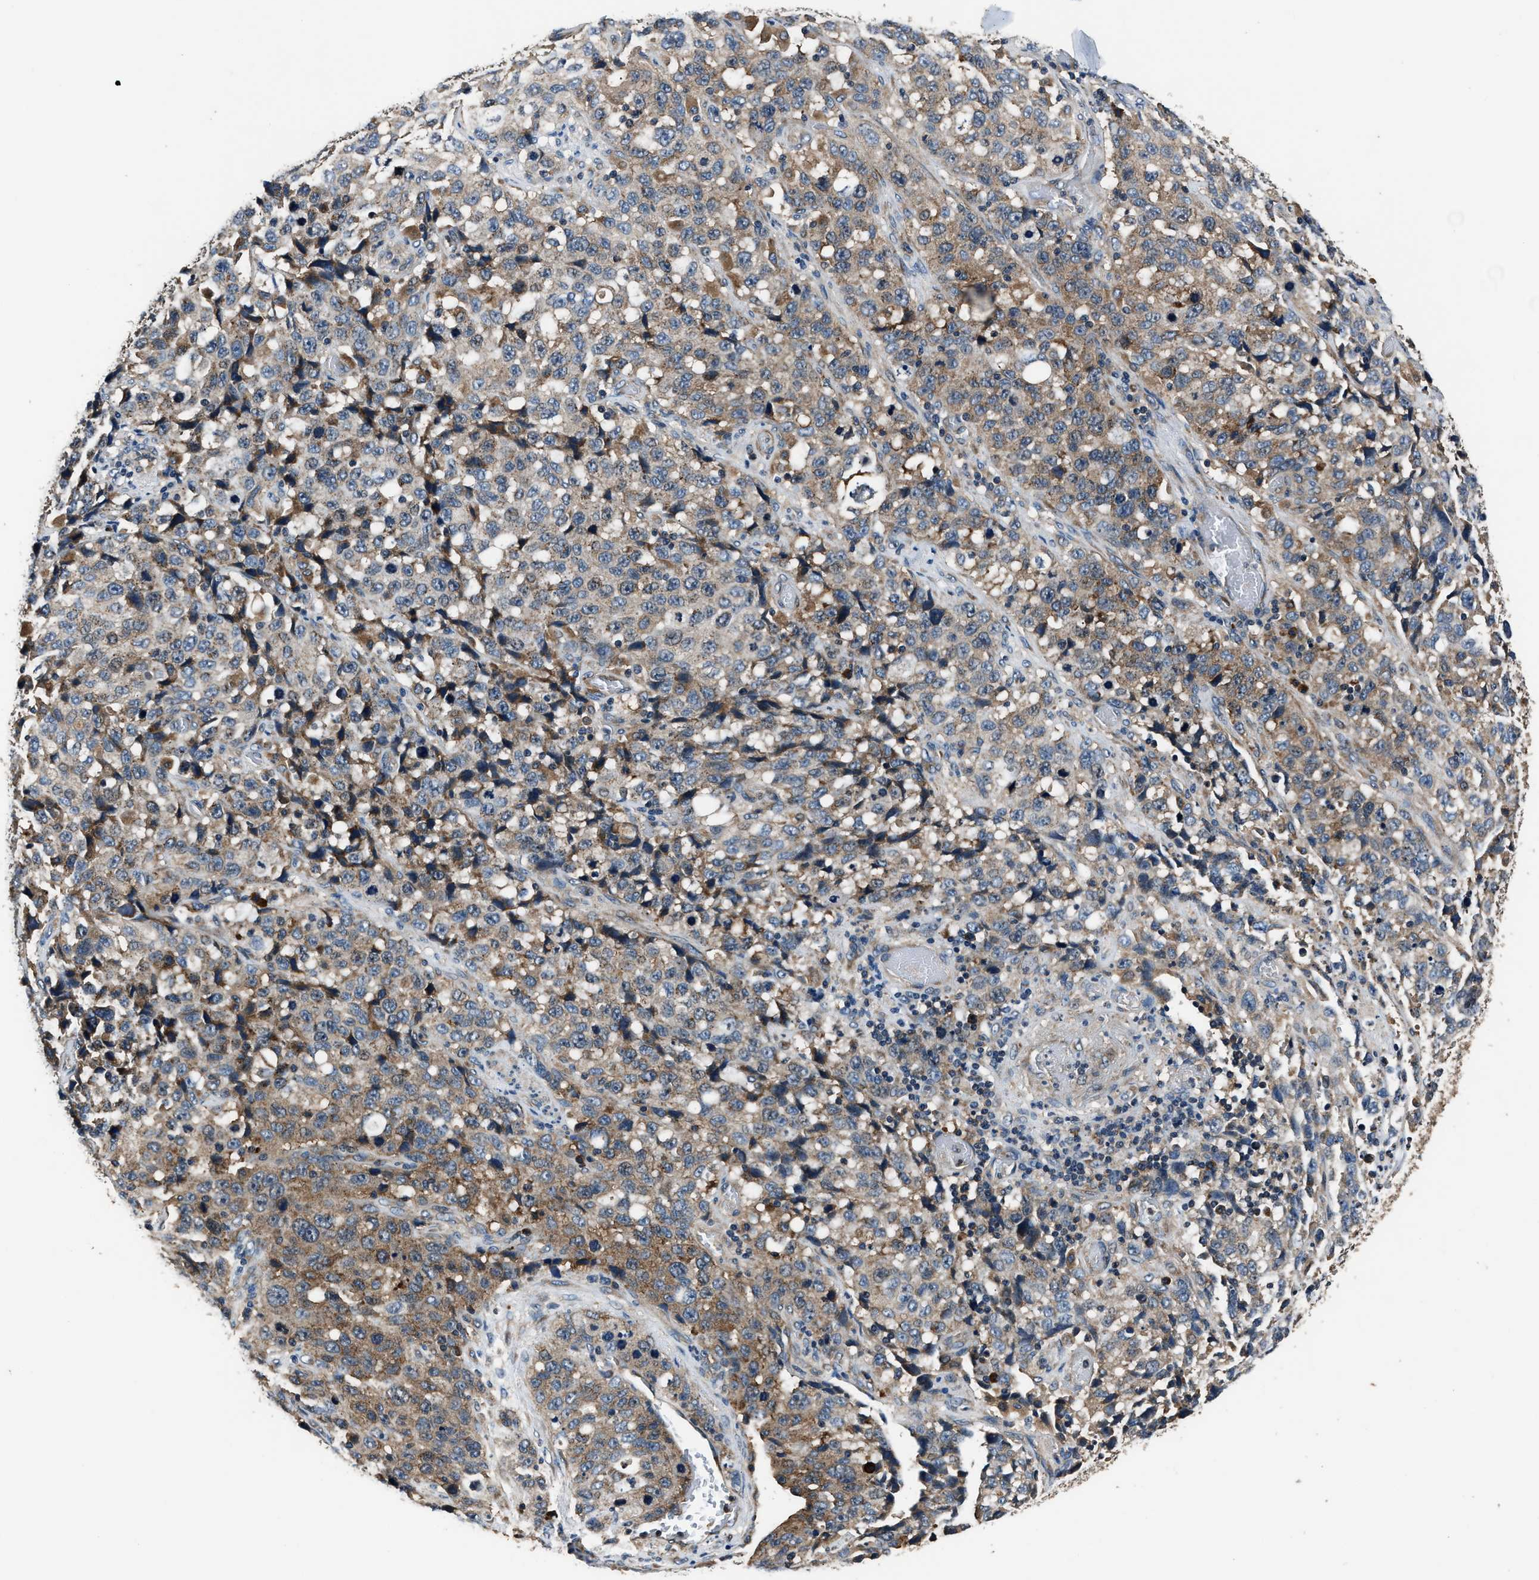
{"staining": {"intensity": "moderate", "quantity": ">75%", "location": "cytoplasmic/membranous"}, "tissue": "stomach cancer", "cell_type": "Tumor cells", "image_type": "cancer", "snomed": [{"axis": "morphology", "description": "Normal tissue, NOS"}, {"axis": "morphology", "description": "Adenocarcinoma, NOS"}, {"axis": "topography", "description": "Stomach"}], "caption": "The immunohistochemical stain shows moderate cytoplasmic/membranous positivity in tumor cells of adenocarcinoma (stomach) tissue. The staining is performed using DAB brown chromogen to label protein expression. The nuclei are counter-stained blue using hematoxylin.", "gene": "IMPDH2", "patient": {"sex": "male", "age": 48}}